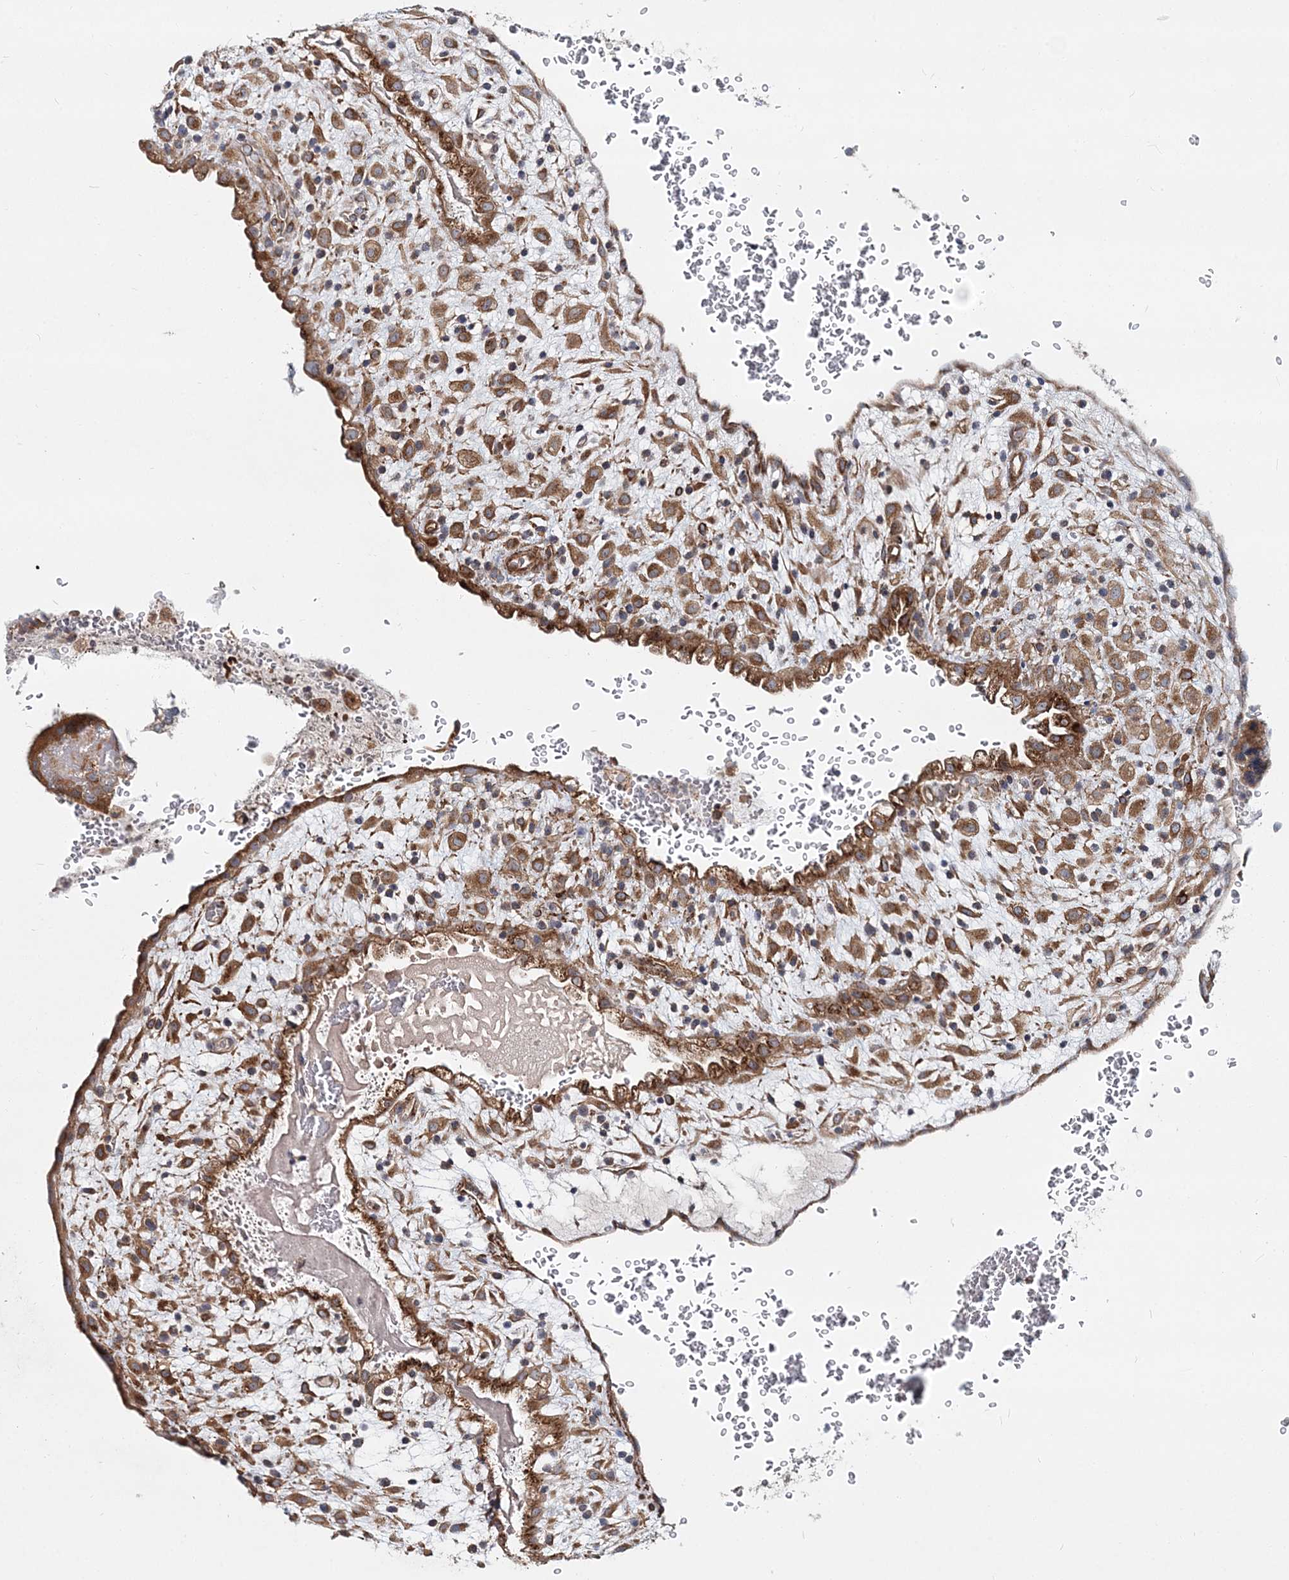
{"staining": {"intensity": "moderate", "quantity": ">75%", "location": "cytoplasmic/membranous"}, "tissue": "placenta", "cell_type": "Decidual cells", "image_type": "normal", "snomed": [{"axis": "morphology", "description": "Normal tissue, NOS"}, {"axis": "topography", "description": "Placenta"}], "caption": "Immunohistochemistry (DAB) staining of unremarkable human placenta reveals moderate cytoplasmic/membranous protein staining in about >75% of decidual cells.", "gene": "NBAS", "patient": {"sex": "female", "age": 35}}